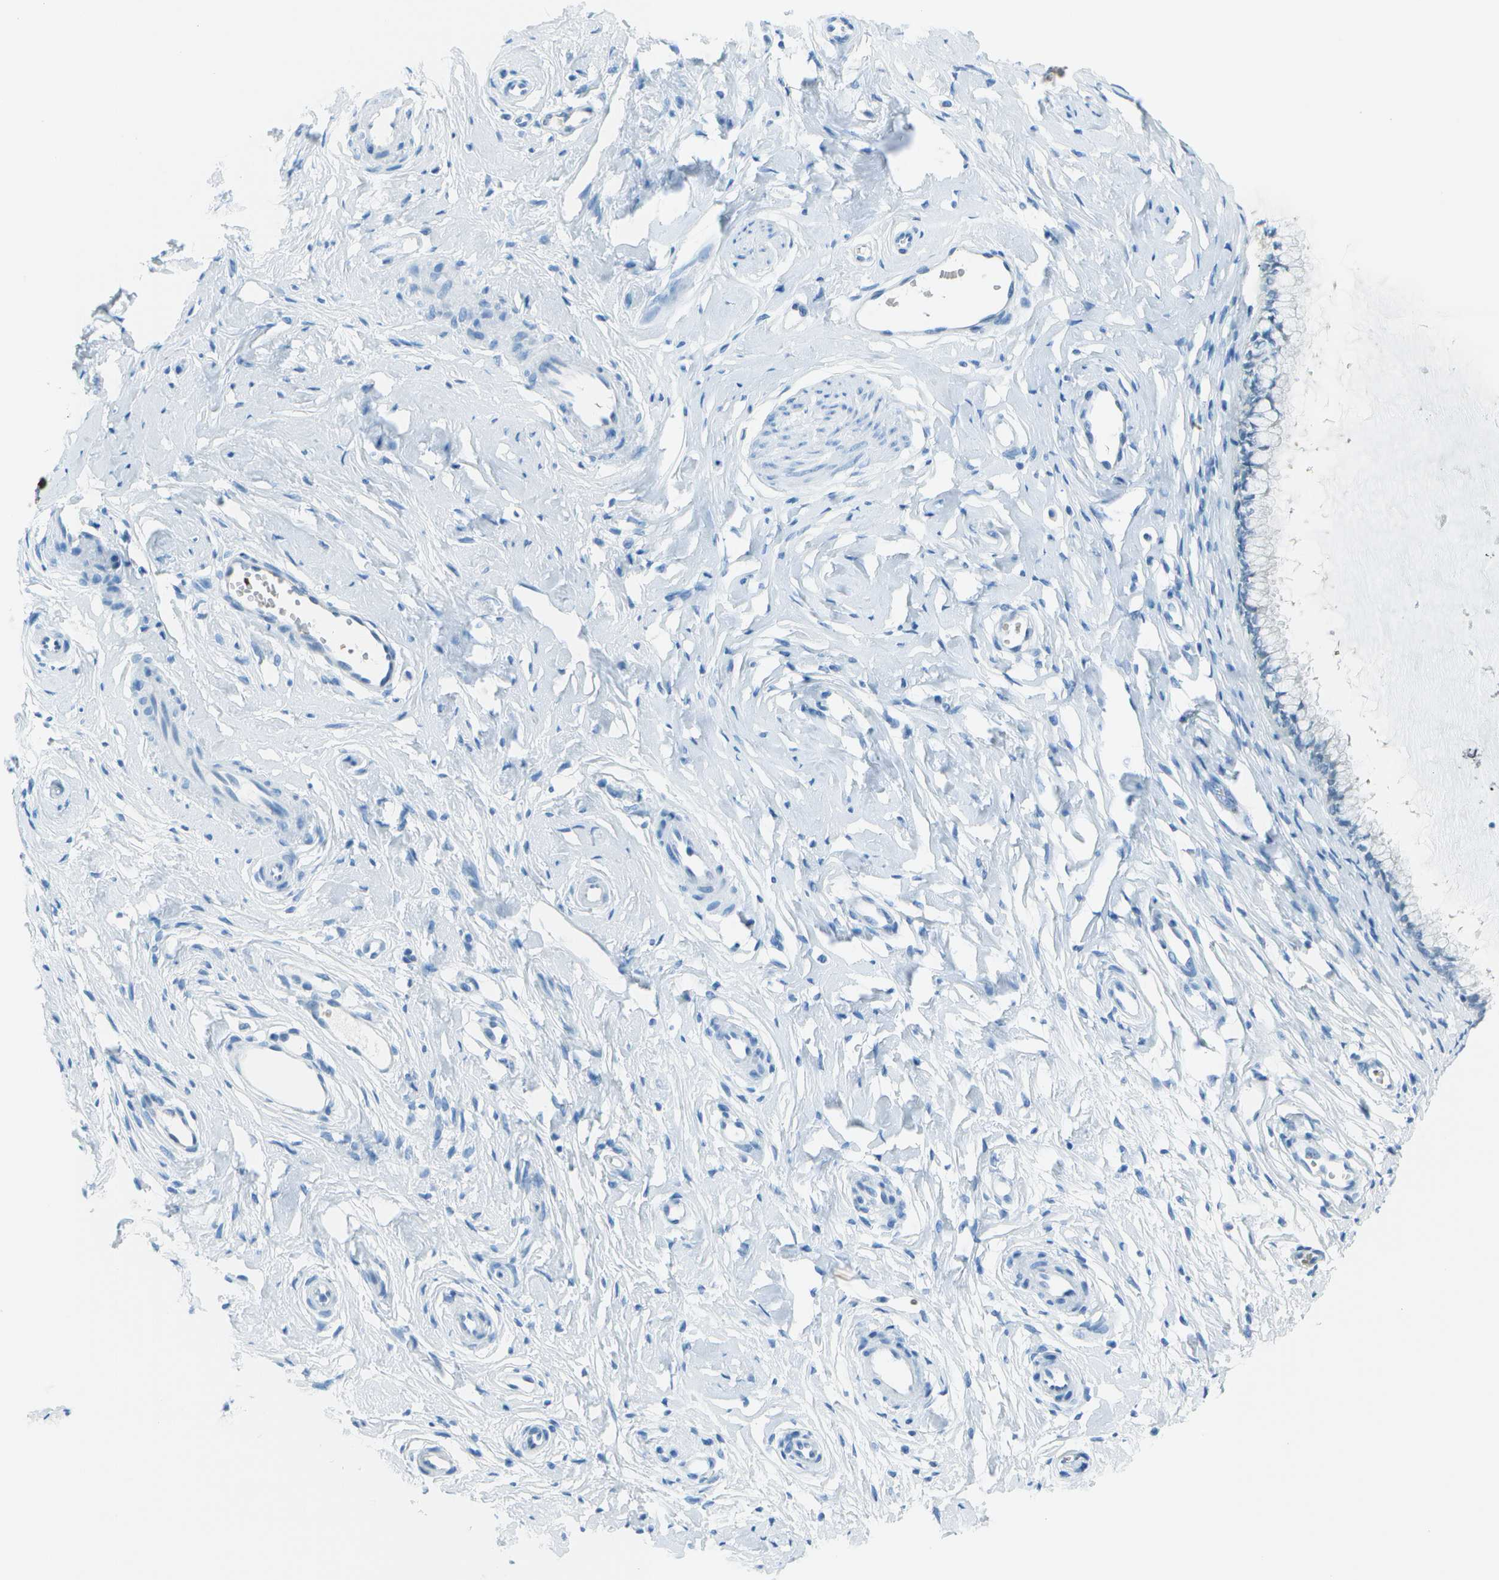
{"staining": {"intensity": "negative", "quantity": "none", "location": "none"}, "tissue": "cervix", "cell_type": "Glandular cells", "image_type": "normal", "snomed": [{"axis": "morphology", "description": "Normal tissue, NOS"}, {"axis": "topography", "description": "Cervix"}], "caption": "High power microscopy photomicrograph of an immunohistochemistry (IHC) micrograph of unremarkable cervix, revealing no significant staining in glandular cells.", "gene": "ASL", "patient": {"sex": "female", "age": 65}}